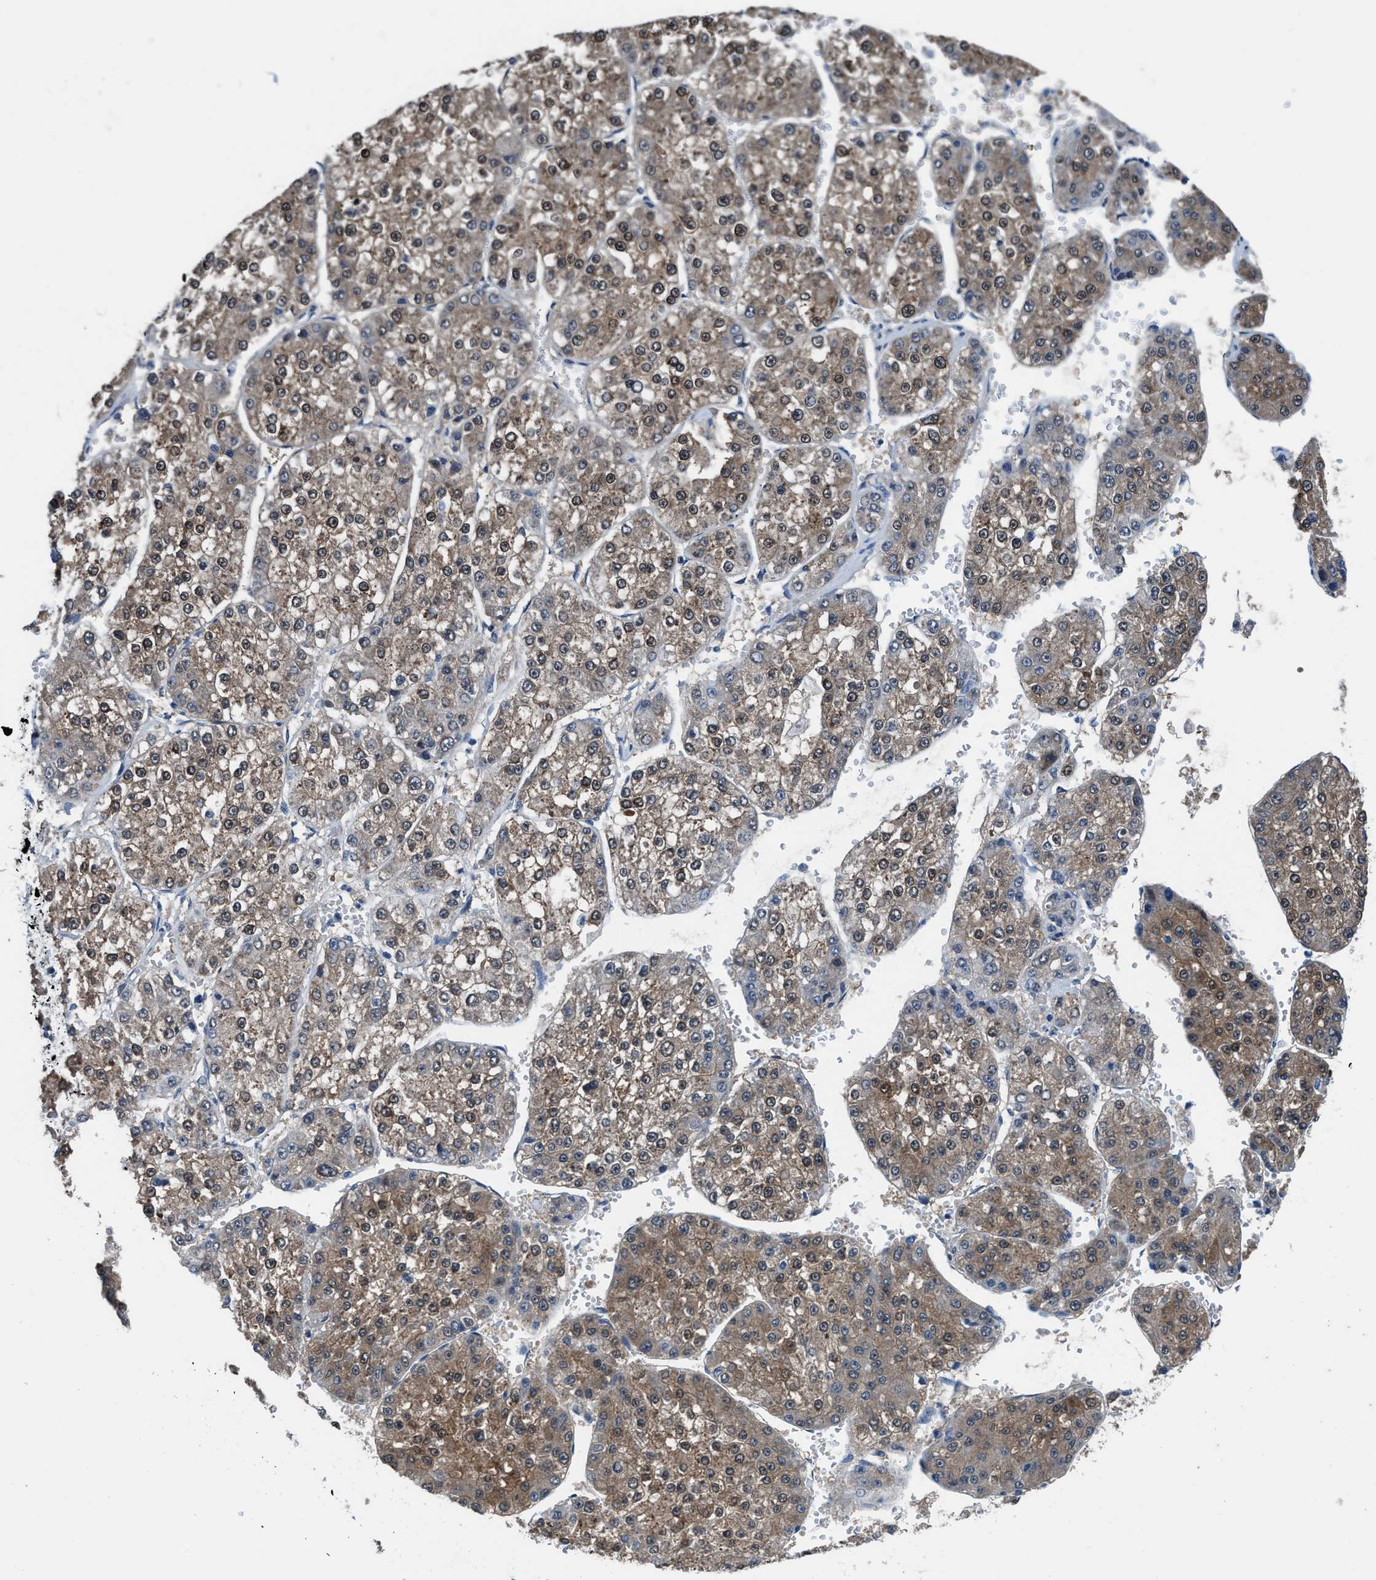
{"staining": {"intensity": "moderate", "quantity": "25%-75%", "location": "cytoplasmic/membranous"}, "tissue": "liver cancer", "cell_type": "Tumor cells", "image_type": "cancer", "snomed": [{"axis": "morphology", "description": "Carcinoma, Hepatocellular, NOS"}, {"axis": "topography", "description": "Liver"}], "caption": "Immunohistochemistry (IHC) (DAB) staining of liver hepatocellular carcinoma exhibits moderate cytoplasmic/membranous protein staining in approximately 25%-75% of tumor cells.", "gene": "NUDT5", "patient": {"sex": "female", "age": 73}}